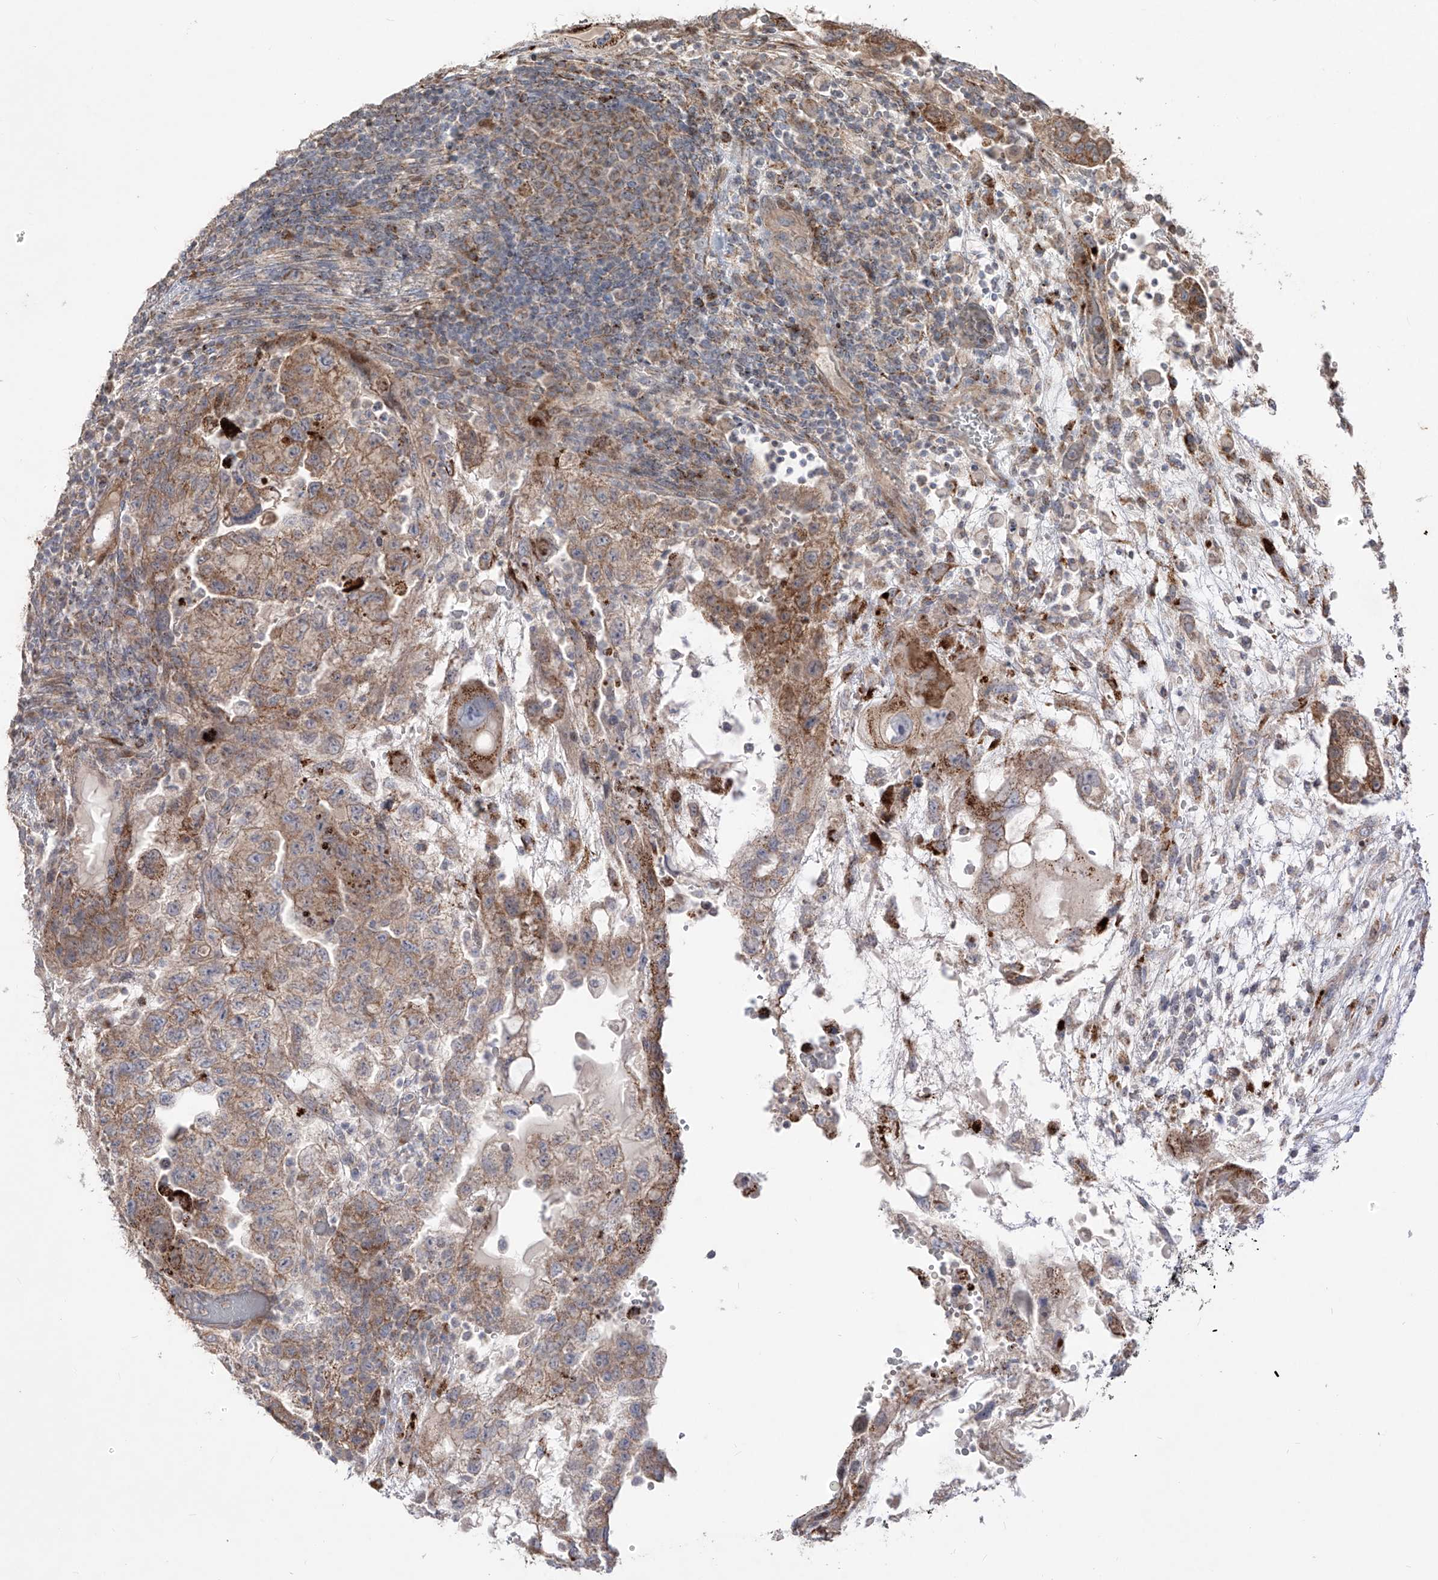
{"staining": {"intensity": "moderate", "quantity": ">75%", "location": "cytoplasmic/membranous"}, "tissue": "testis cancer", "cell_type": "Tumor cells", "image_type": "cancer", "snomed": [{"axis": "morphology", "description": "Carcinoma, Embryonal, NOS"}, {"axis": "topography", "description": "Testis"}], "caption": "The histopathology image demonstrates staining of testis cancer, revealing moderate cytoplasmic/membranous protein staining (brown color) within tumor cells.", "gene": "YKT6", "patient": {"sex": "male", "age": 36}}